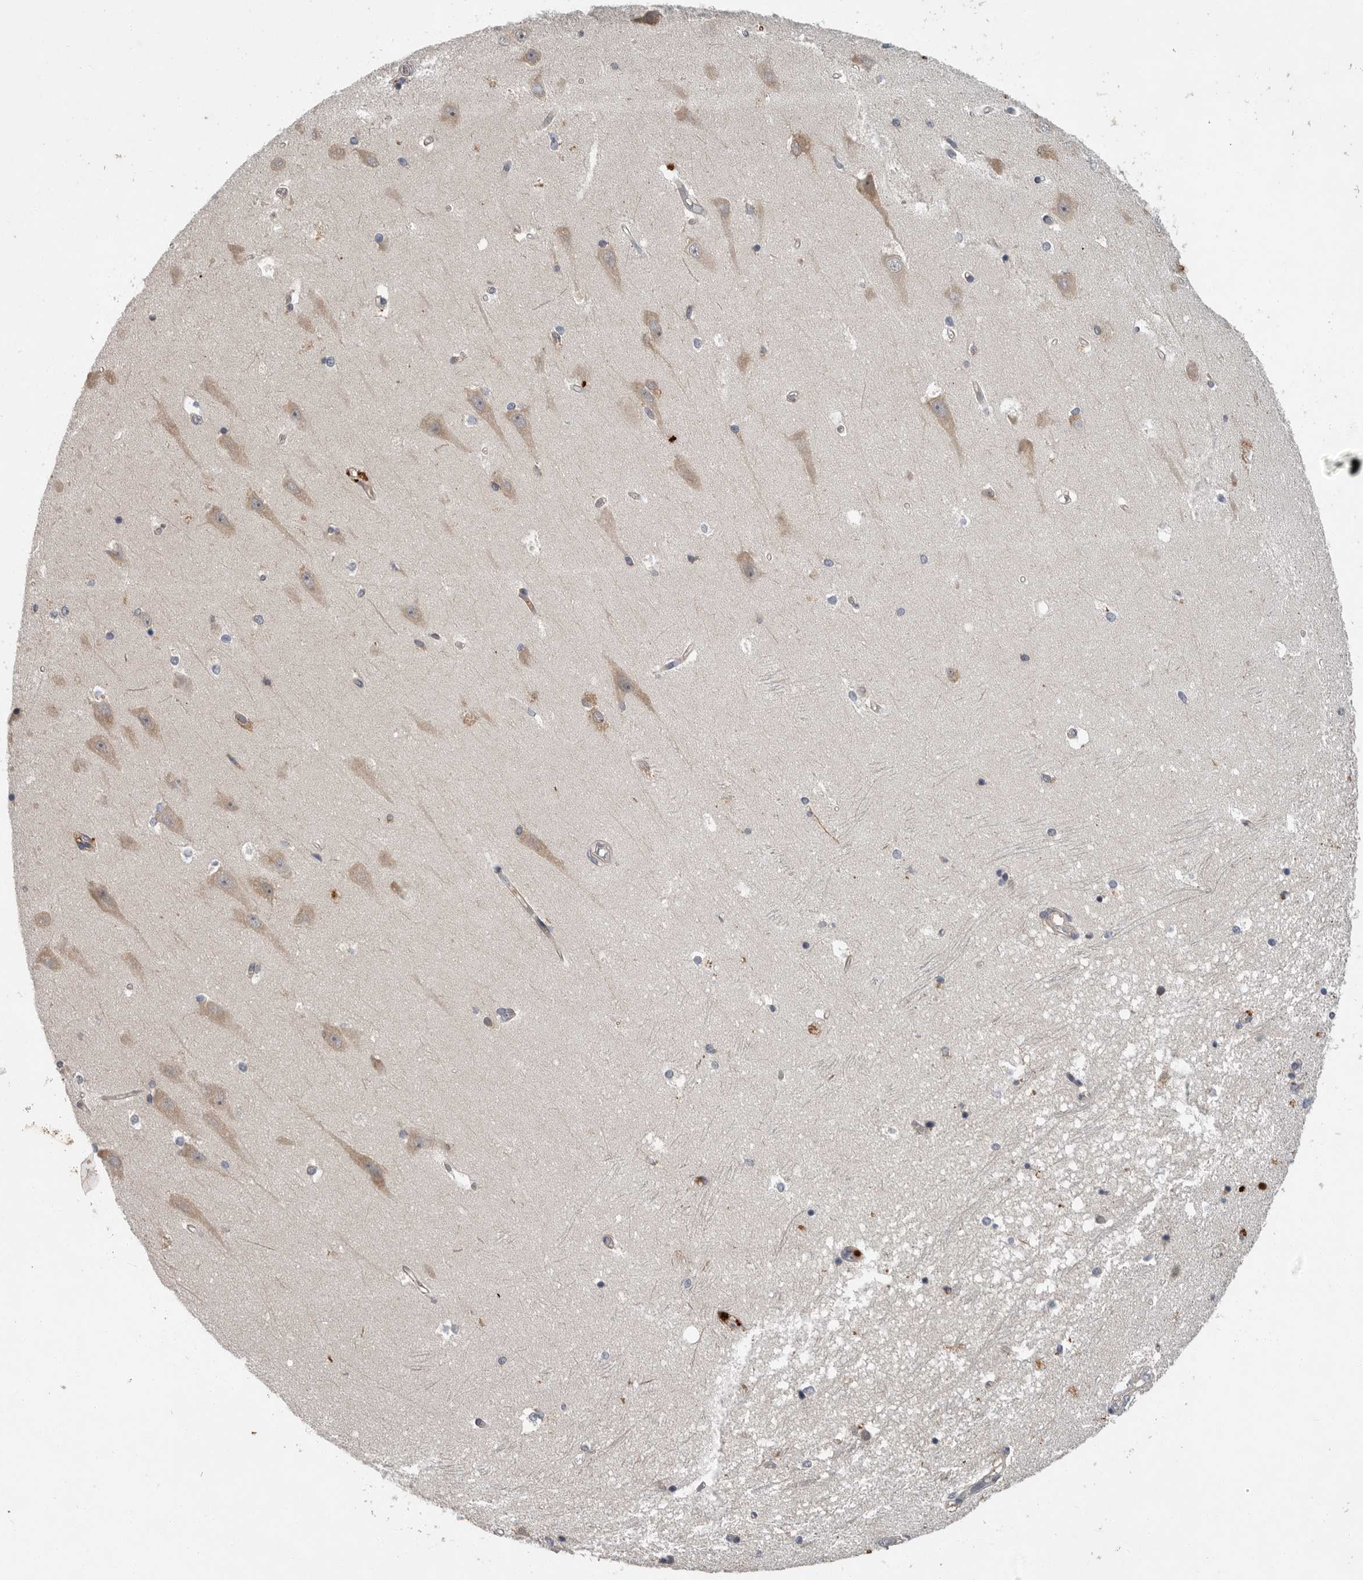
{"staining": {"intensity": "negative", "quantity": "none", "location": "none"}, "tissue": "hippocampus", "cell_type": "Glial cells", "image_type": "normal", "snomed": [{"axis": "morphology", "description": "Normal tissue, NOS"}, {"axis": "topography", "description": "Hippocampus"}], "caption": "This is a histopathology image of IHC staining of unremarkable hippocampus, which shows no expression in glial cells. (DAB (3,3'-diaminobenzidine) immunohistochemistry (IHC), high magnification).", "gene": "OSBPL9", "patient": {"sex": "male", "age": 45}}